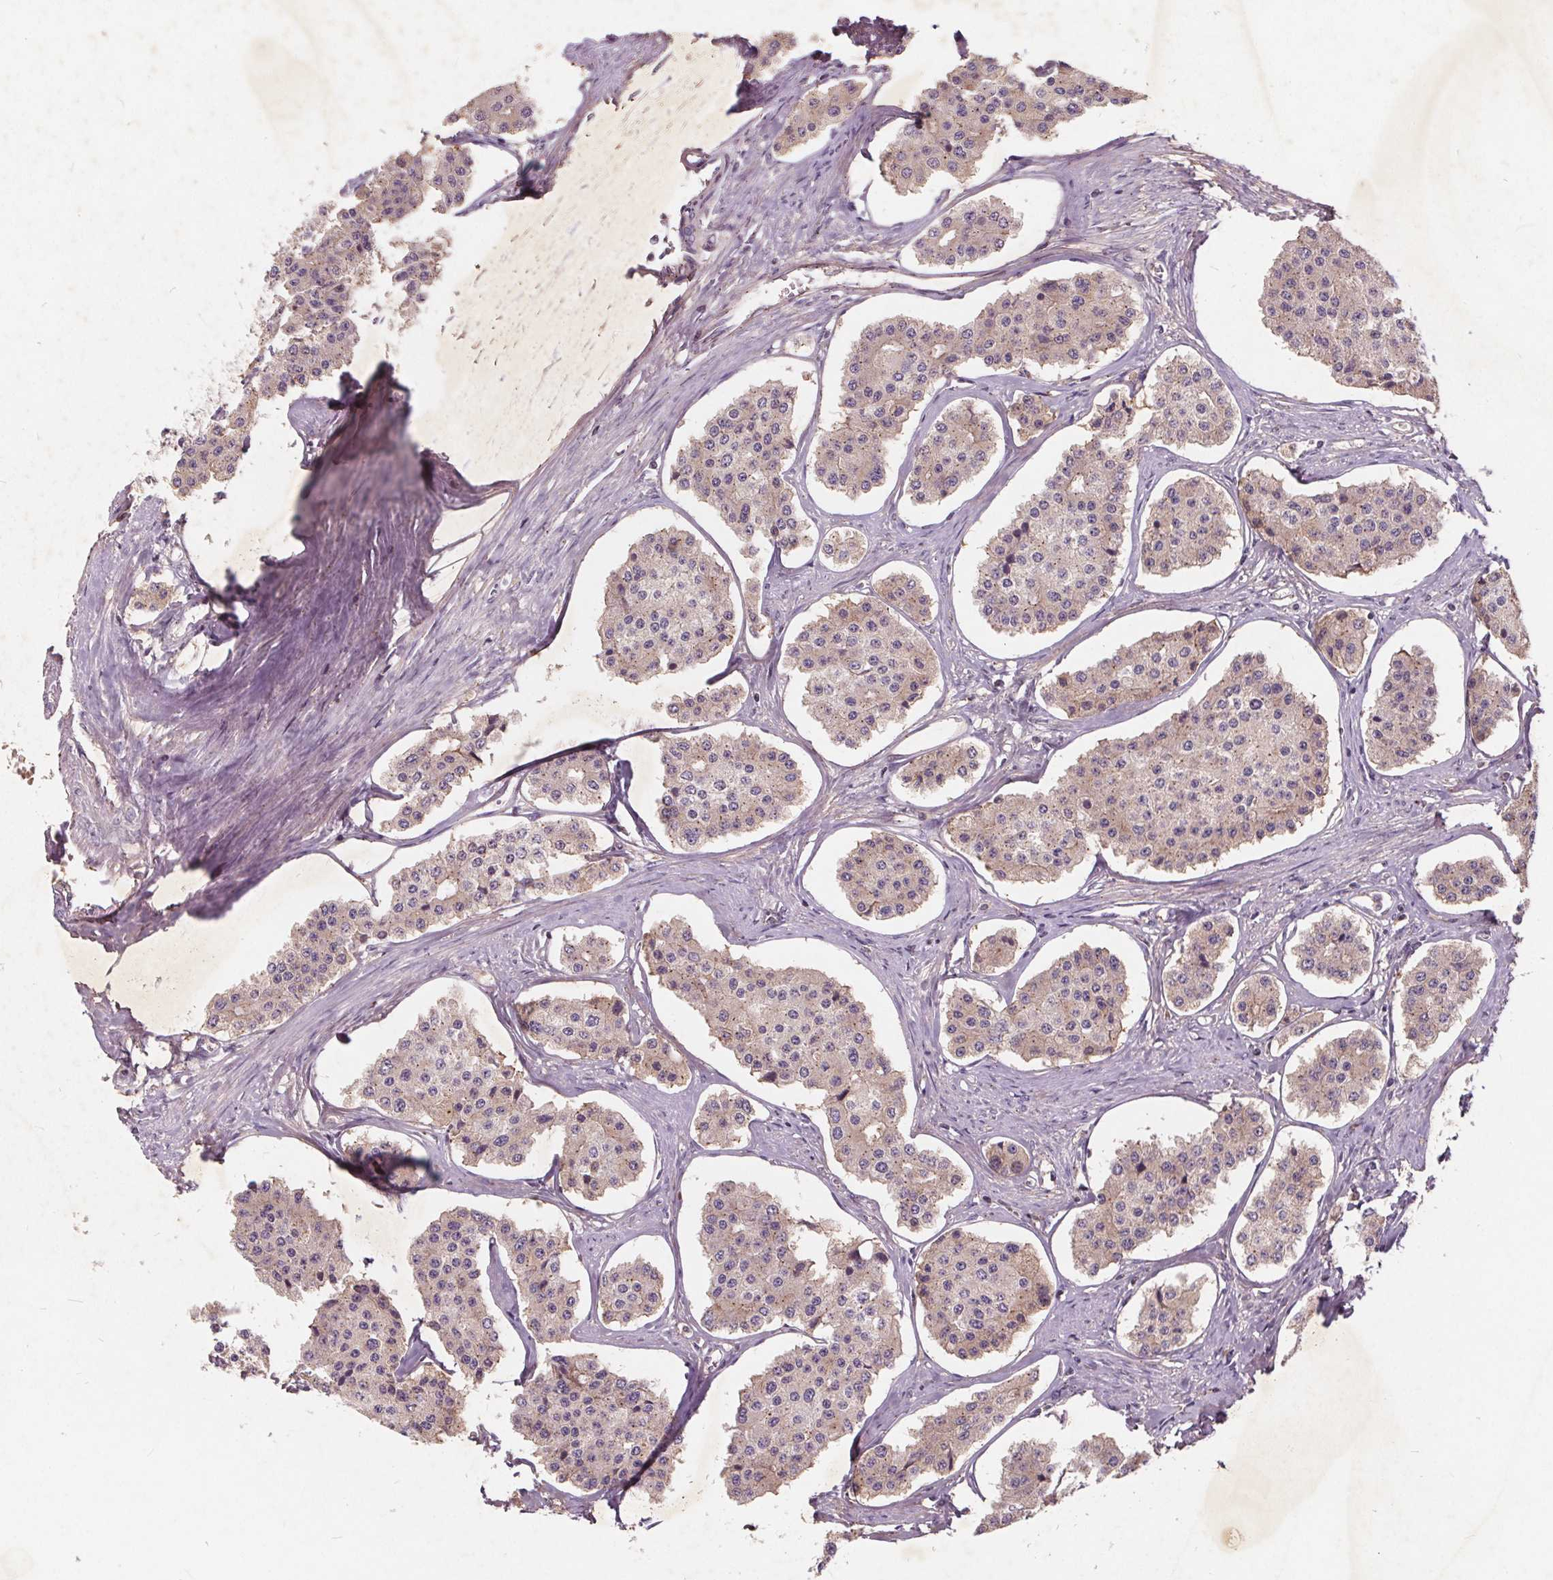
{"staining": {"intensity": "weak", "quantity": "<25%", "location": "cytoplasmic/membranous"}, "tissue": "carcinoid", "cell_type": "Tumor cells", "image_type": "cancer", "snomed": [{"axis": "morphology", "description": "Carcinoid, malignant, NOS"}, {"axis": "topography", "description": "Small intestine"}], "caption": "A histopathology image of human carcinoid is negative for staining in tumor cells.", "gene": "CSNK1G2", "patient": {"sex": "female", "age": 65}}